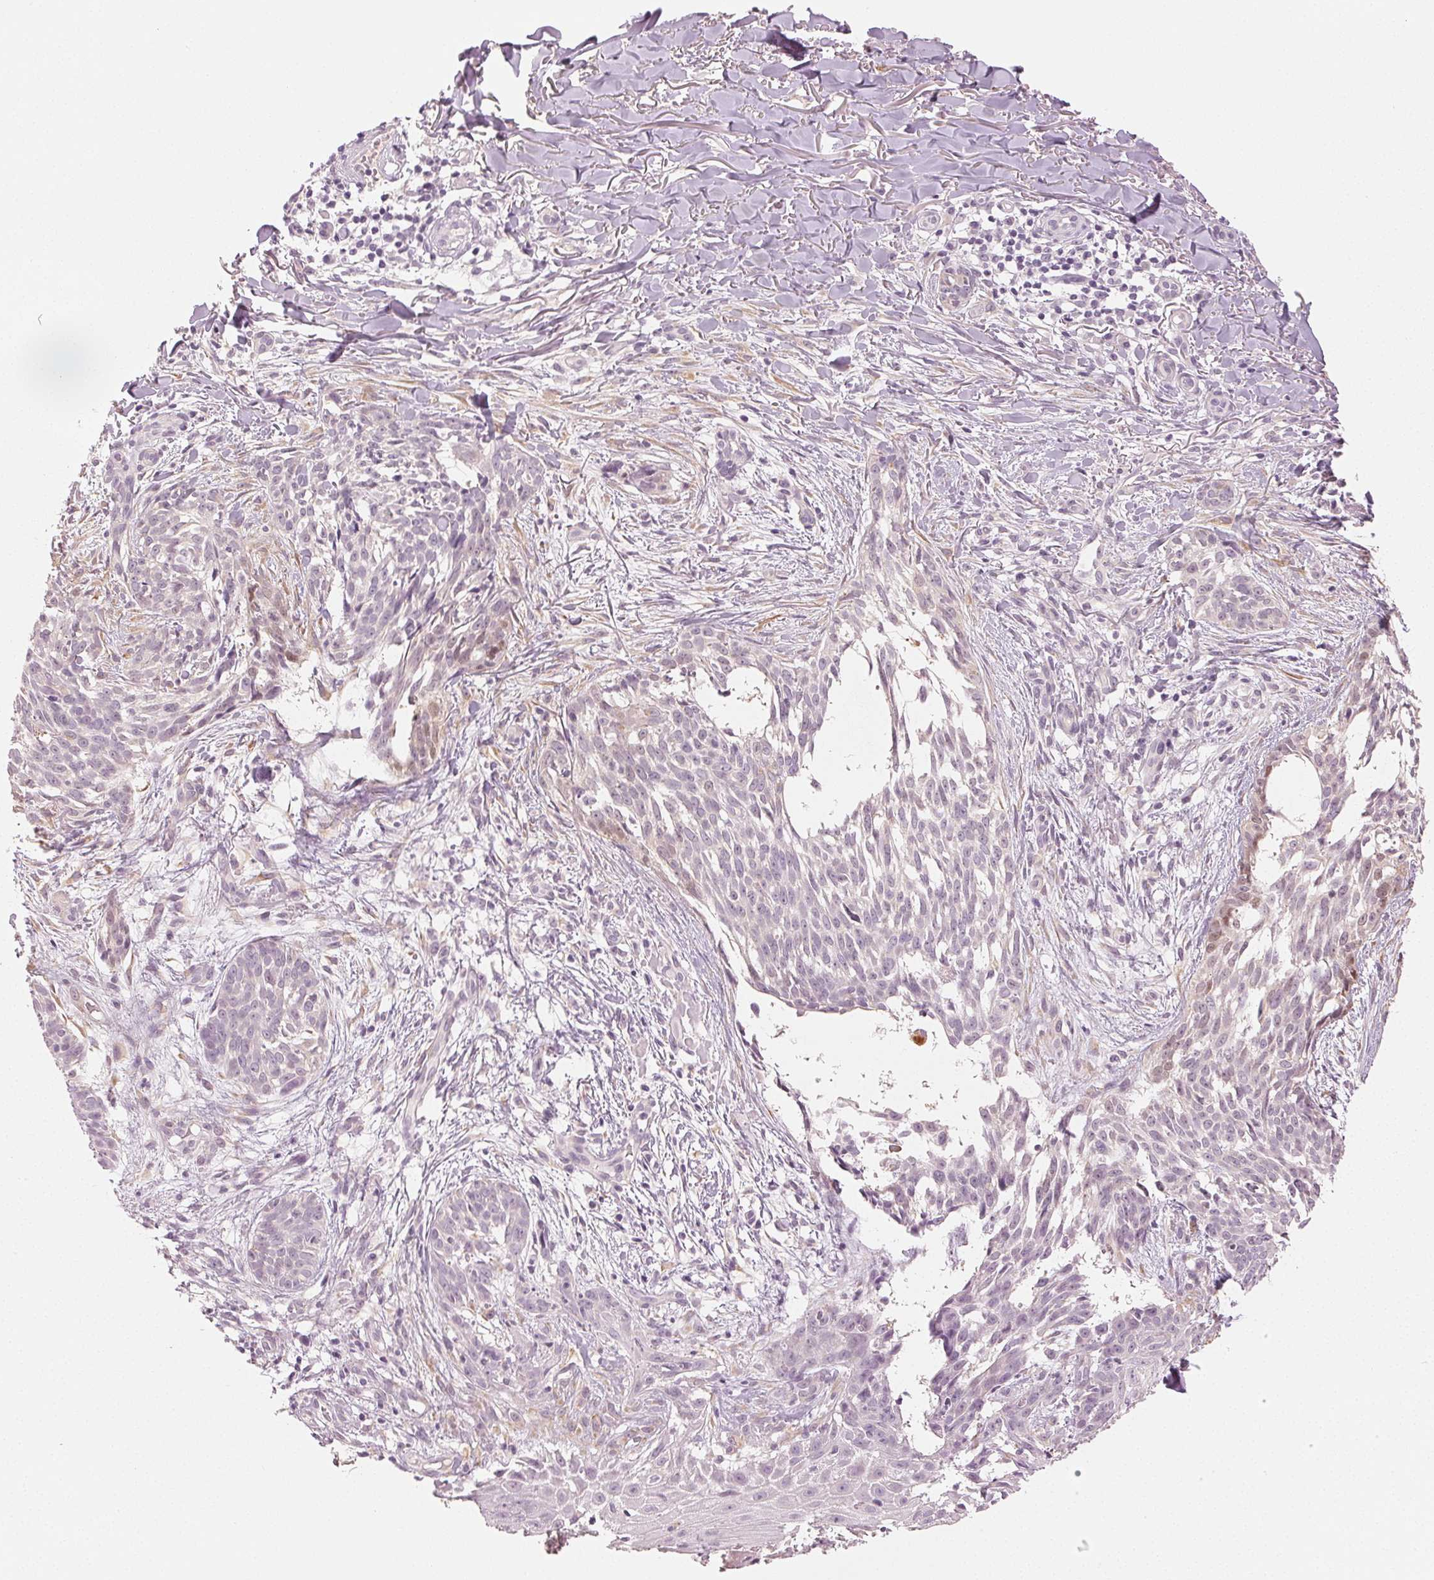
{"staining": {"intensity": "negative", "quantity": "none", "location": "none"}, "tissue": "skin cancer", "cell_type": "Tumor cells", "image_type": "cancer", "snomed": [{"axis": "morphology", "description": "Basal cell carcinoma"}, {"axis": "topography", "description": "Skin"}], "caption": "Tumor cells are negative for protein expression in human skin basal cell carcinoma. (DAB immunohistochemistry visualized using brightfield microscopy, high magnification).", "gene": "MAP1LC3A", "patient": {"sex": "male", "age": 88}}